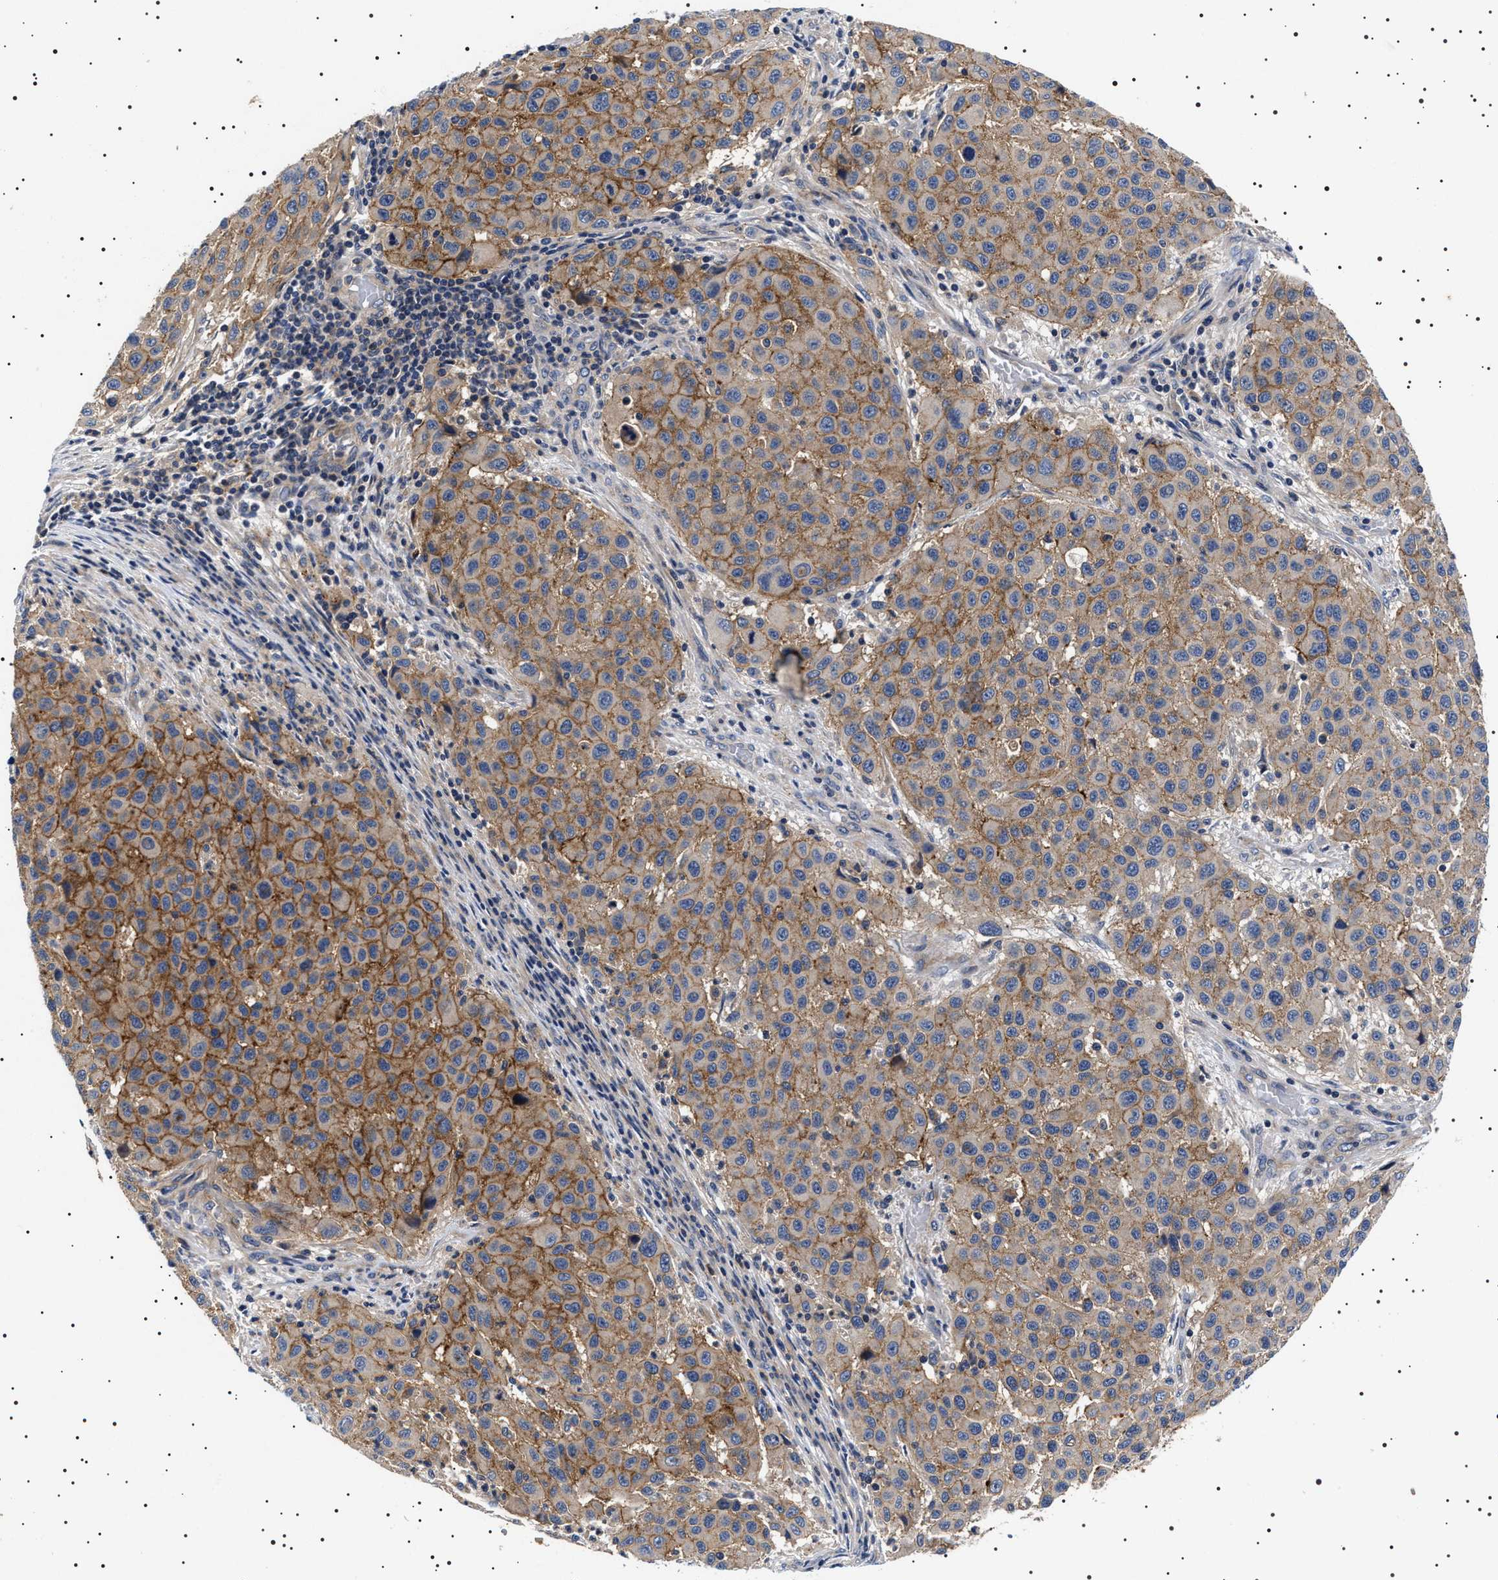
{"staining": {"intensity": "moderate", "quantity": ">75%", "location": "cytoplasmic/membranous"}, "tissue": "melanoma", "cell_type": "Tumor cells", "image_type": "cancer", "snomed": [{"axis": "morphology", "description": "Malignant melanoma, Metastatic site"}, {"axis": "topography", "description": "Lymph node"}], "caption": "Protein expression analysis of malignant melanoma (metastatic site) displays moderate cytoplasmic/membranous staining in about >75% of tumor cells.", "gene": "SLC4A7", "patient": {"sex": "male", "age": 61}}